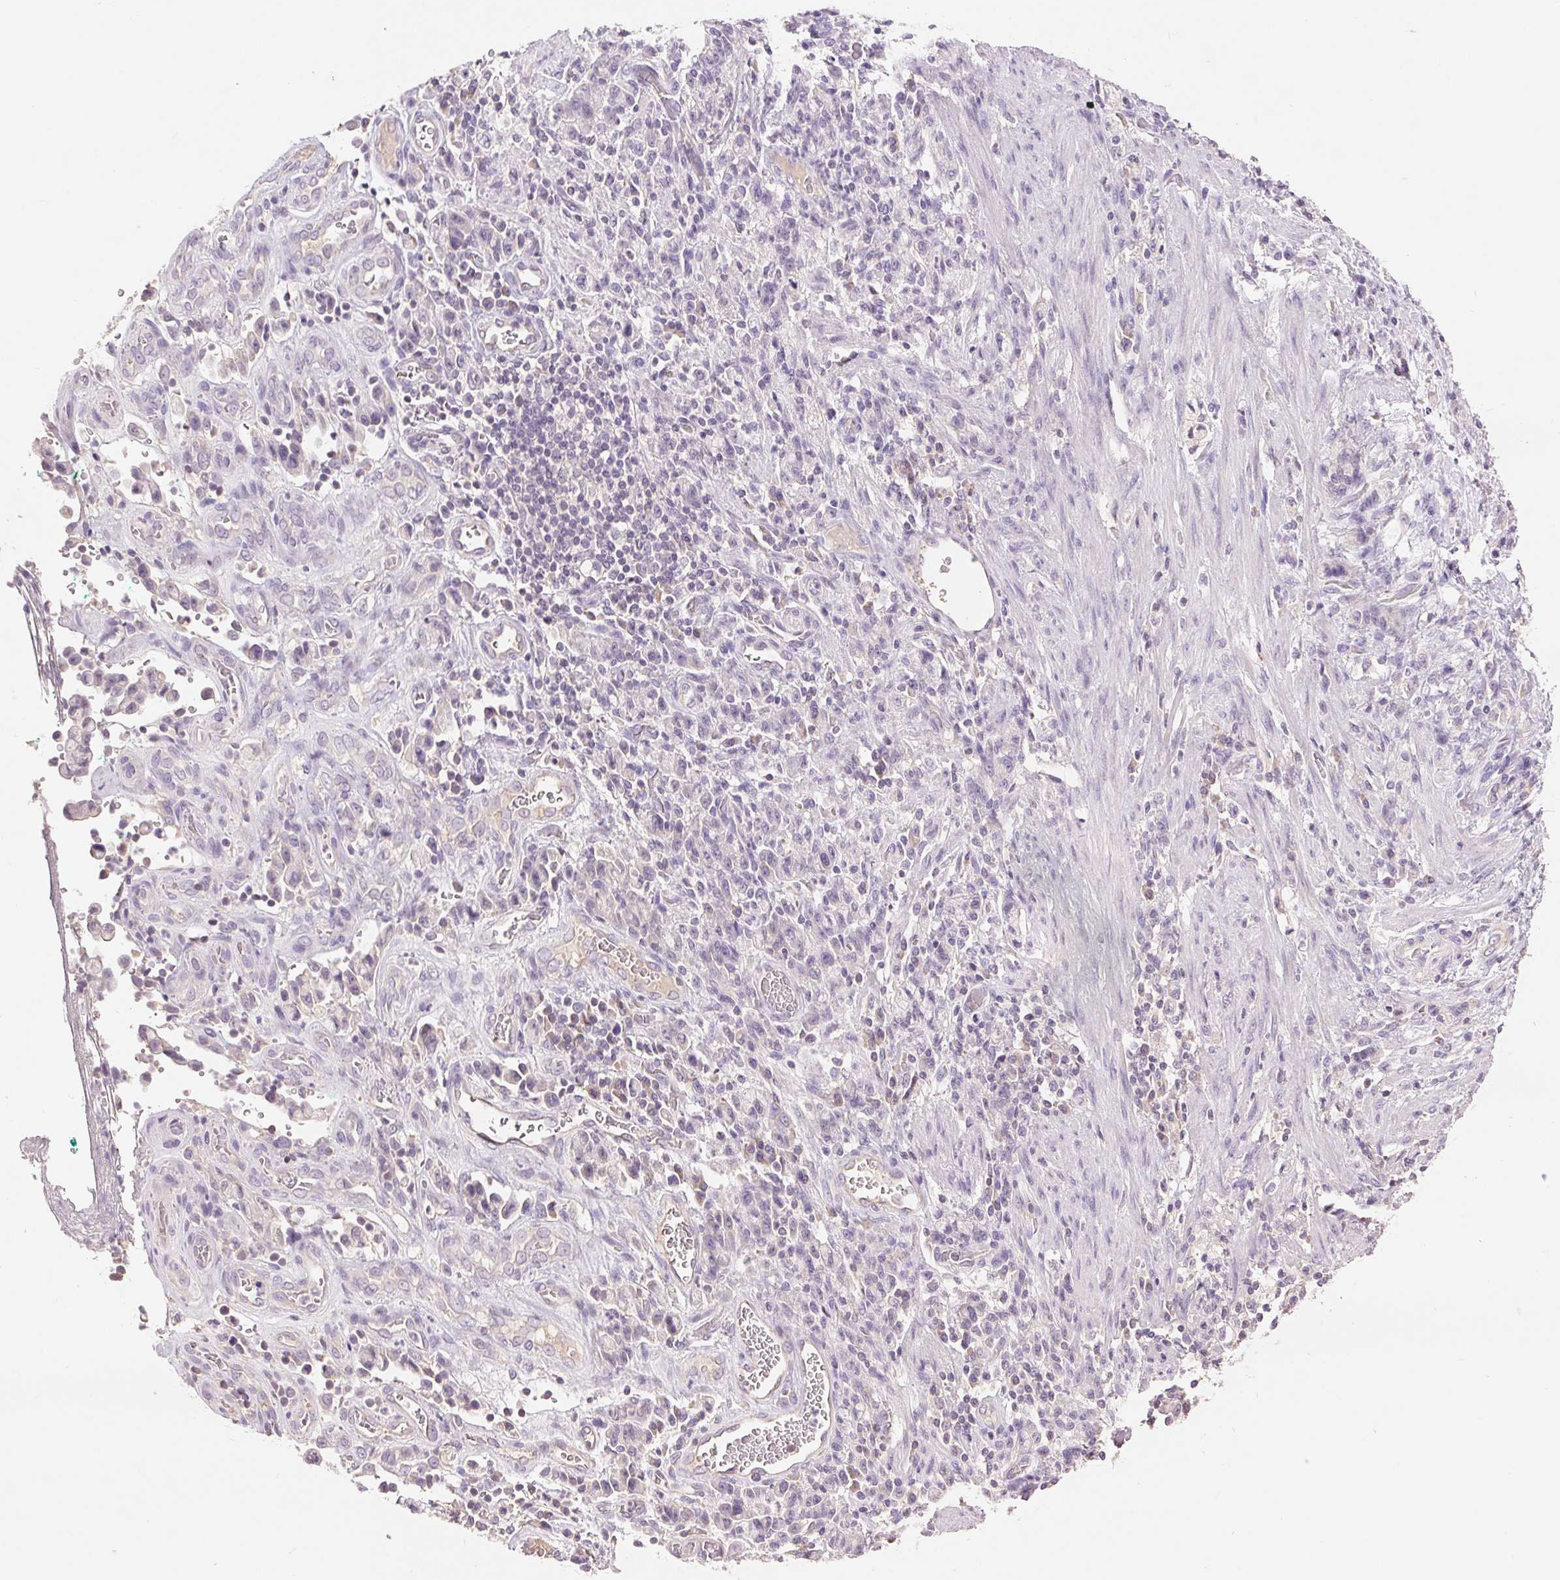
{"staining": {"intensity": "negative", "quantity": "none", "location": "none"}, "tissue": "stomach cancer", "cell_type": "Tumor cells", "image_type": "cancer", "snomed": [{"axis": "morphology", "description": "Adenocarcinoma, NOS"}, {"axis": "topography", "description": "Stomach"}], "caption": "Micrograph shows no protein positivity in tumor cells of adenocarcinoma (stomach) tissue.", "gene": "FXYD4", "patient": {"sex": "male", "age": 77}}